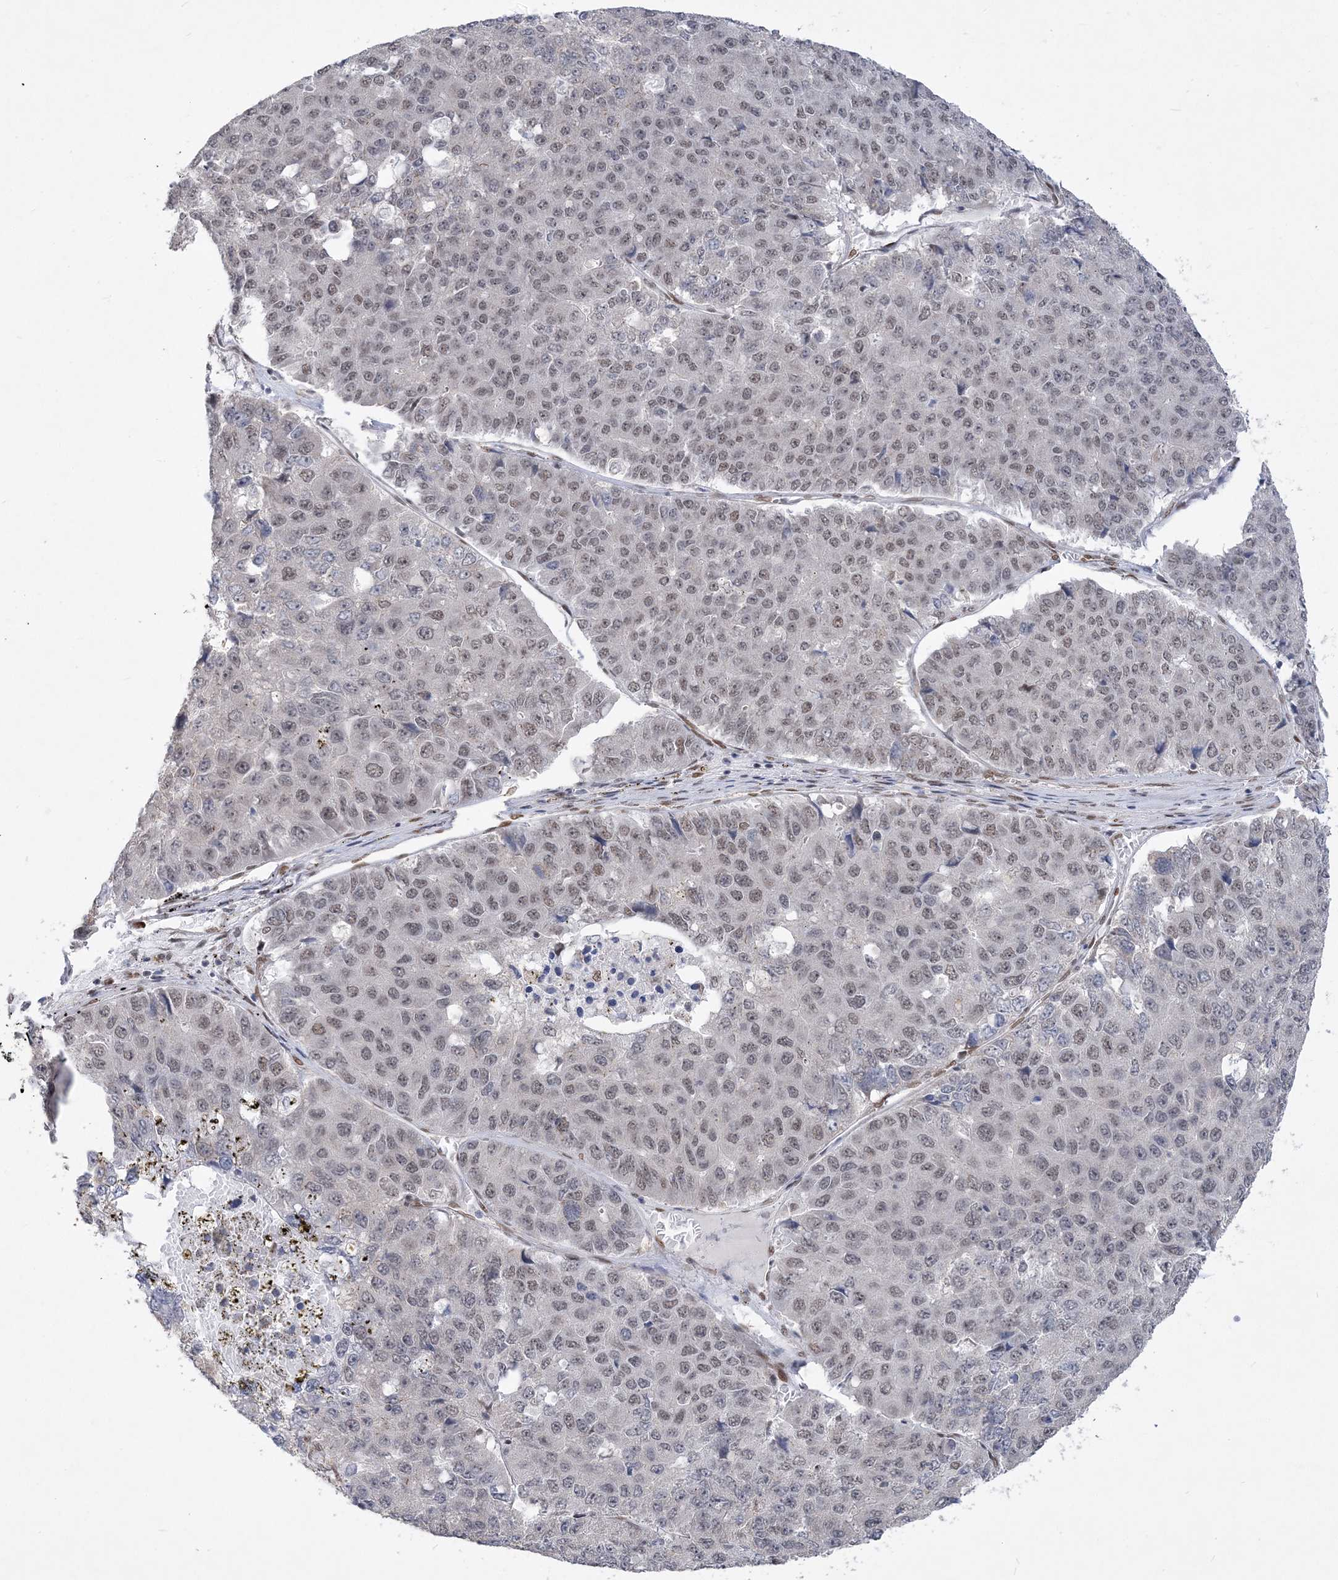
{"staining": {"intensity": "weak", "quantity": "25%-75%", "location": "nuclear"}, "tissue": "pancreatic cancer", "cell_type": "Tumor cells", "image_type": "cancer", "snomed": [{"axis": "morphology", "description": "Adenocarcinoma, NOS"}, {"axis": "topography", "description": "Pancreas"}], "caption": "Immunohistochemistry (IHC) (DAB (3,3'-diaminobenzidine)) staining of human adenocarcinoma (pancreatic) exhibits weak nuclear protein staining in approximately 25%-75% of tumor cells.", "gene": "WAC", "patient": {"sex": "male", "age": 50}}